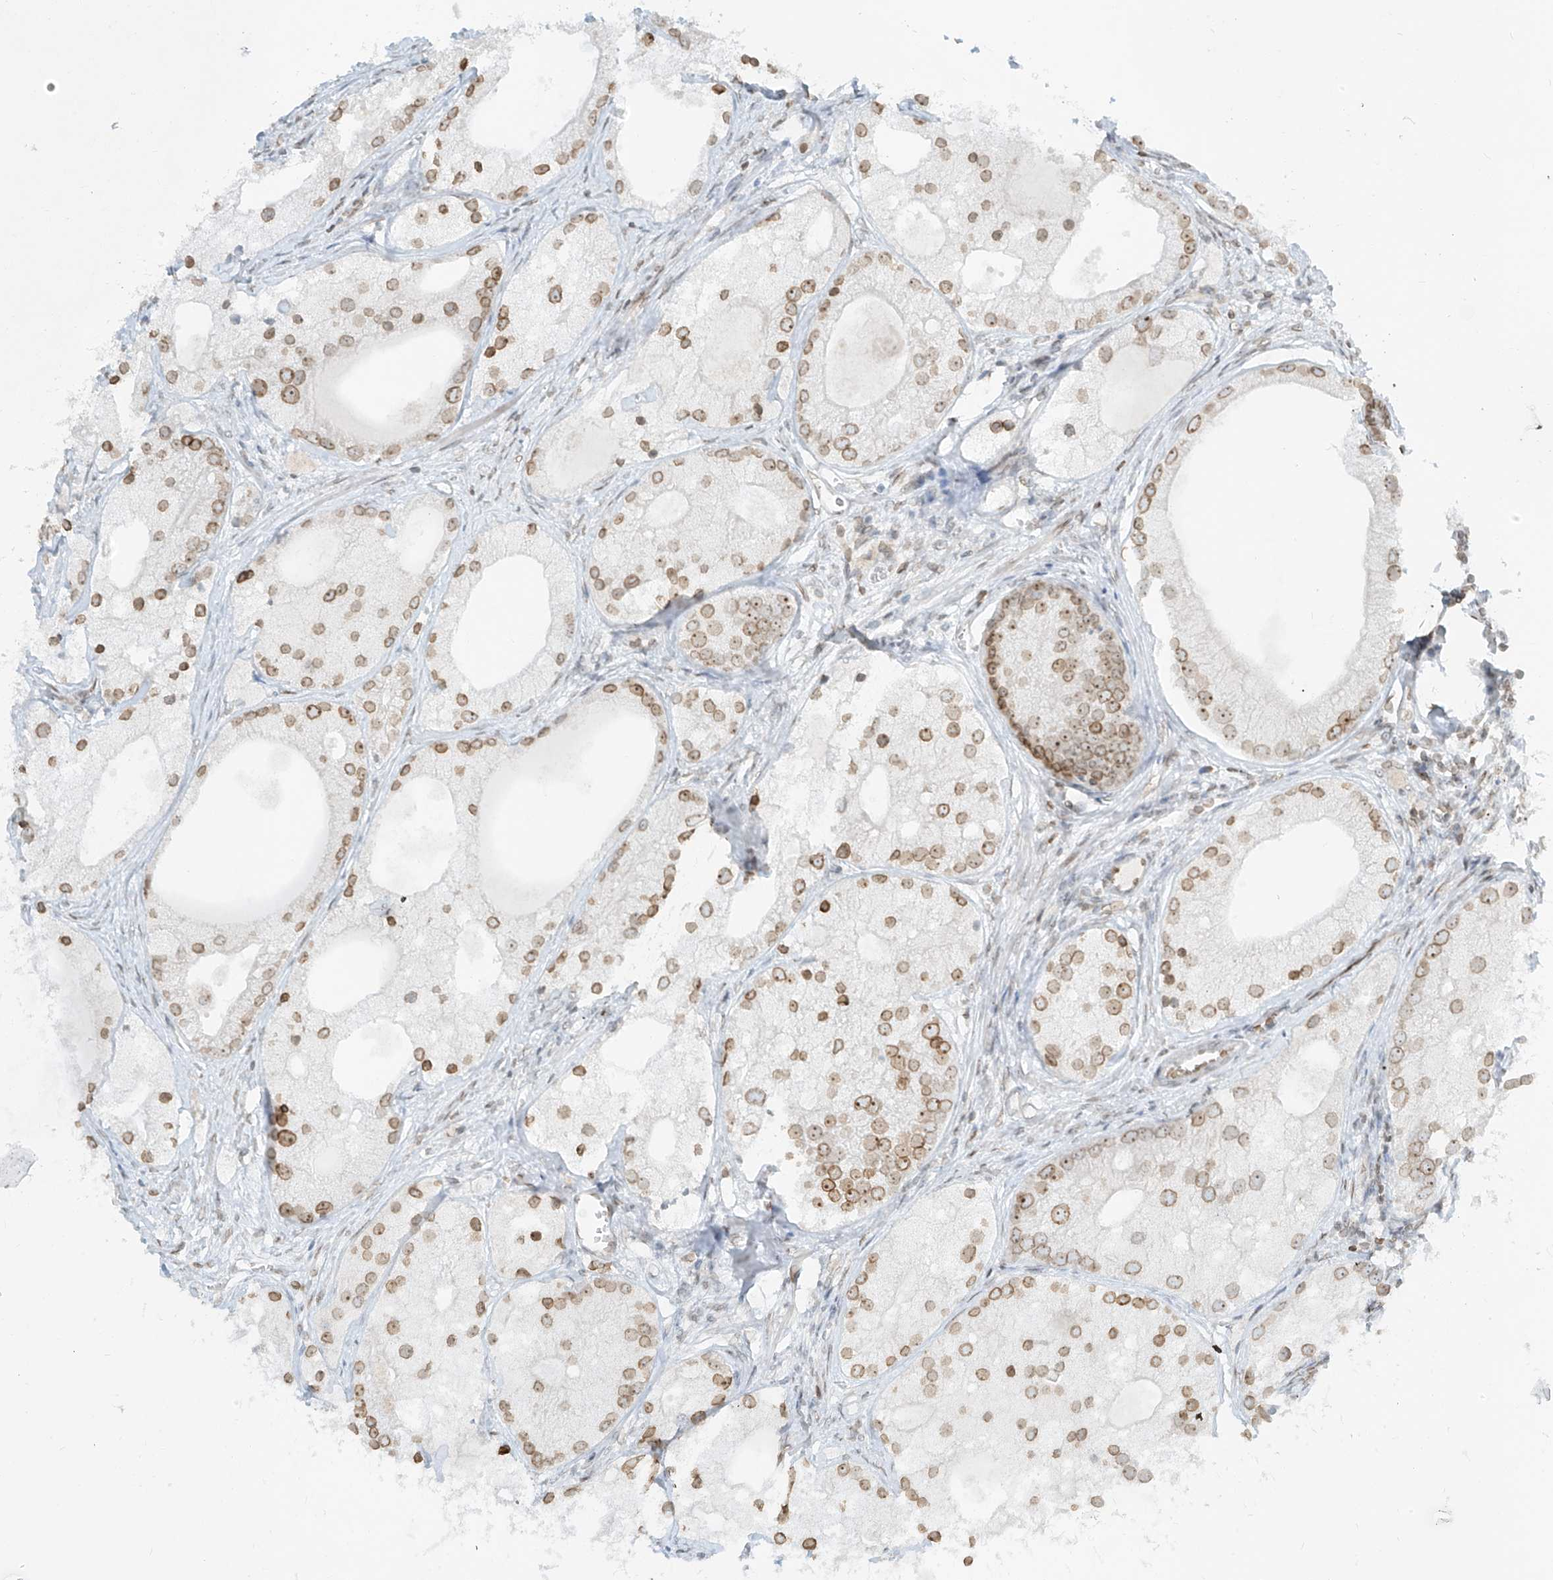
{"staining": {"intensity": "moderate", "quantity": ">75%", "location": "cytoplasmic/membranous,nuclear"}, "tissue": "prostate cancer", "cell_type": "Tumor cells", "image_type": "cancer", "snomed": [{"axis": "morphology", "description": "Adenocarcinoma, Low grade"}, {"axis": "topography", "description": "Prostate"}], "caption": "Brown immunohistochemical staining in prostate cancer (low-grade adenocarcinoma) displays moderate cytoplasmic/membranous and nuclear expression in approximately >75% of tumor cells. The protein is stained brown, and the nuclei are stained in blue (DAB IHC with brightfield microscopy, high magnification).", "gene": "SAMD15", "patient": {"sex": "male", "age": 69}}